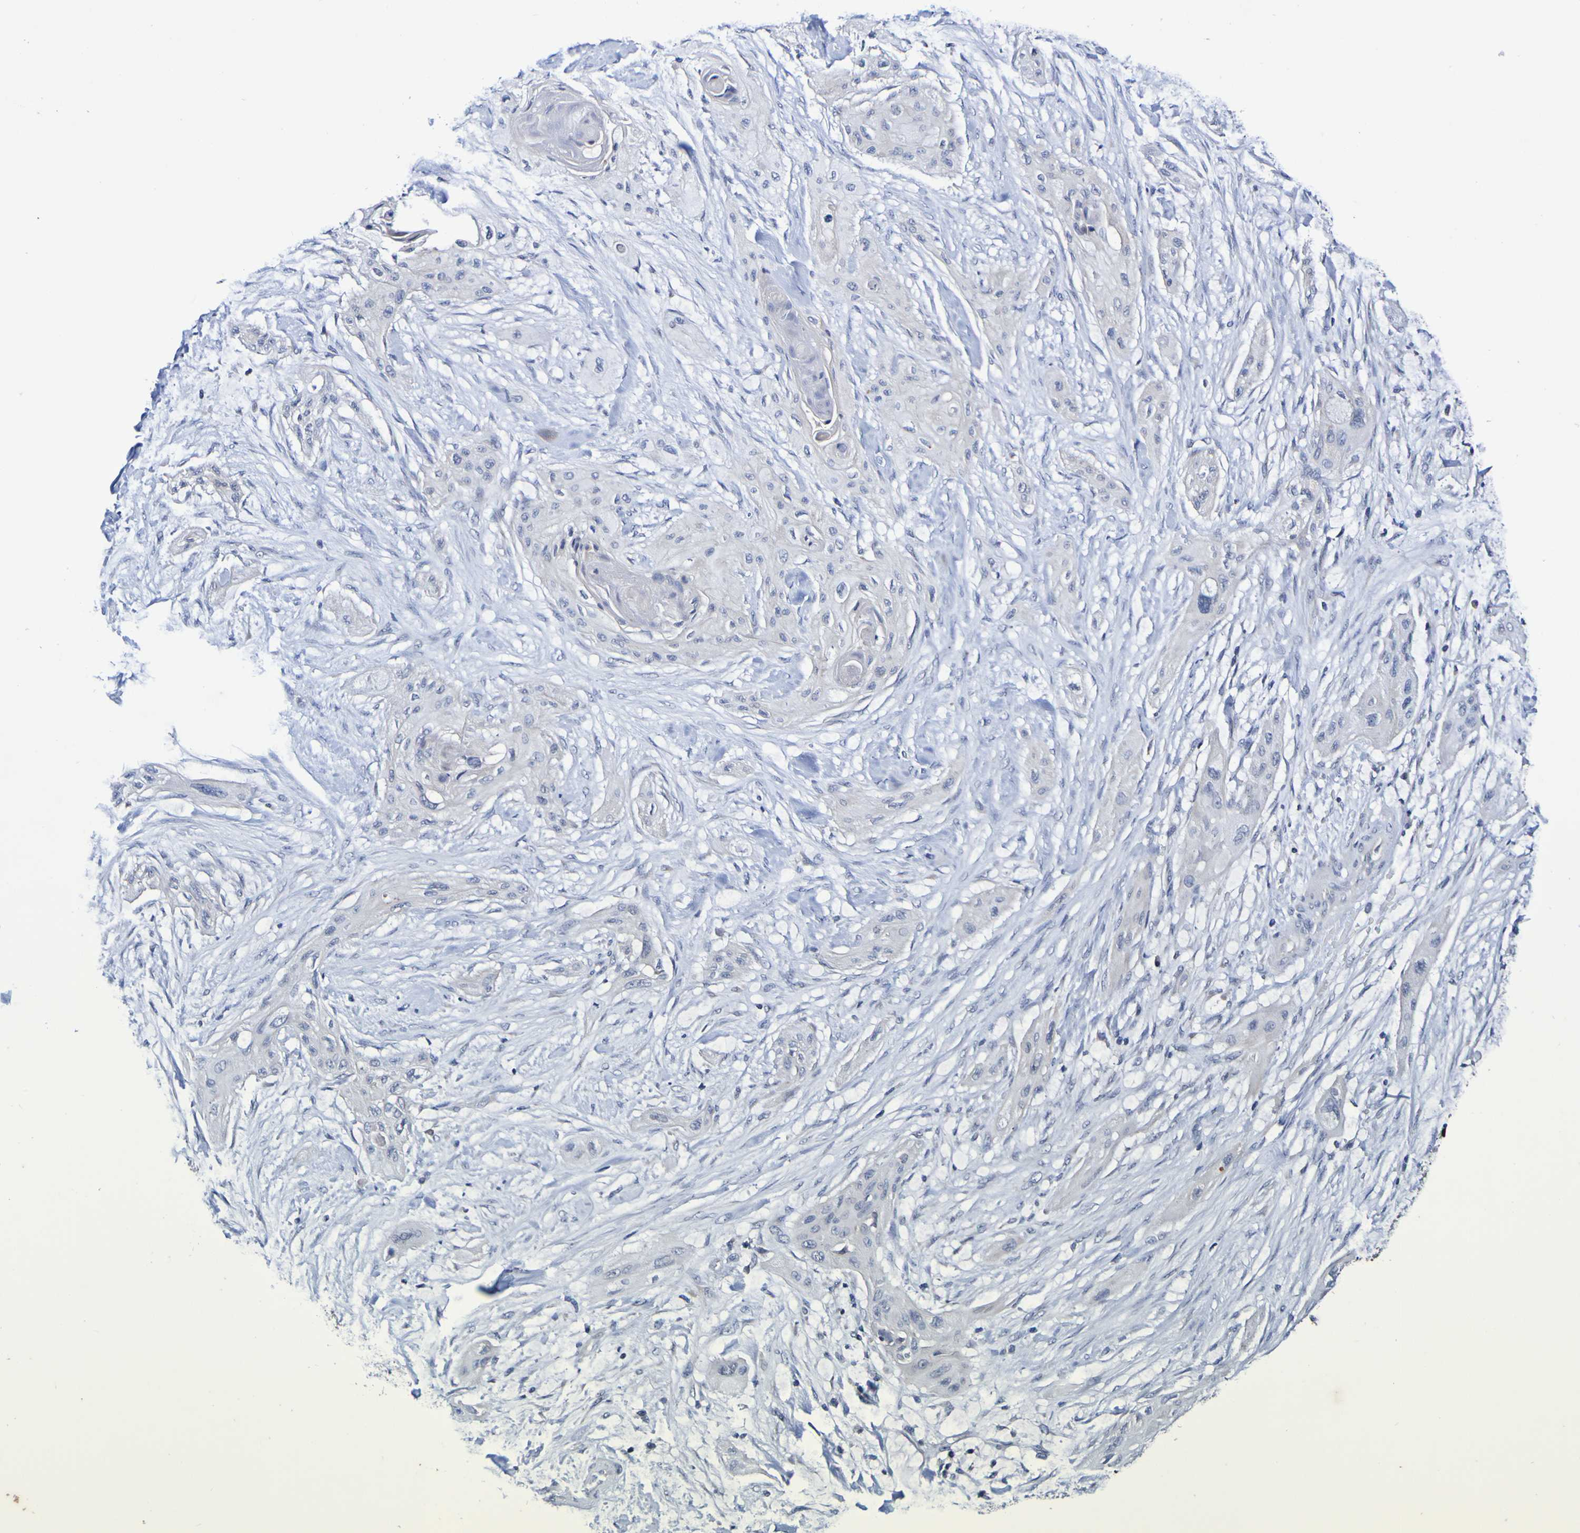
{"staining": {"intensity": "negative", "quantity": "none", "location": "none"}, "tissue": "lung cancer", "cell_type": "Tumor cells", "image_type": "cancer", "snomed": [{"axis": "morphology", "description": "Squamous cell carcinoma, NOS"}, {"axis": "topography", "description": "Lung"}], "caption": "Protein analysis of lung squamous cell carcinoma displays no significant expression in tumor cells.", "gene": "PTP4A2", "patient": {"sex": "female", "age": 47}}